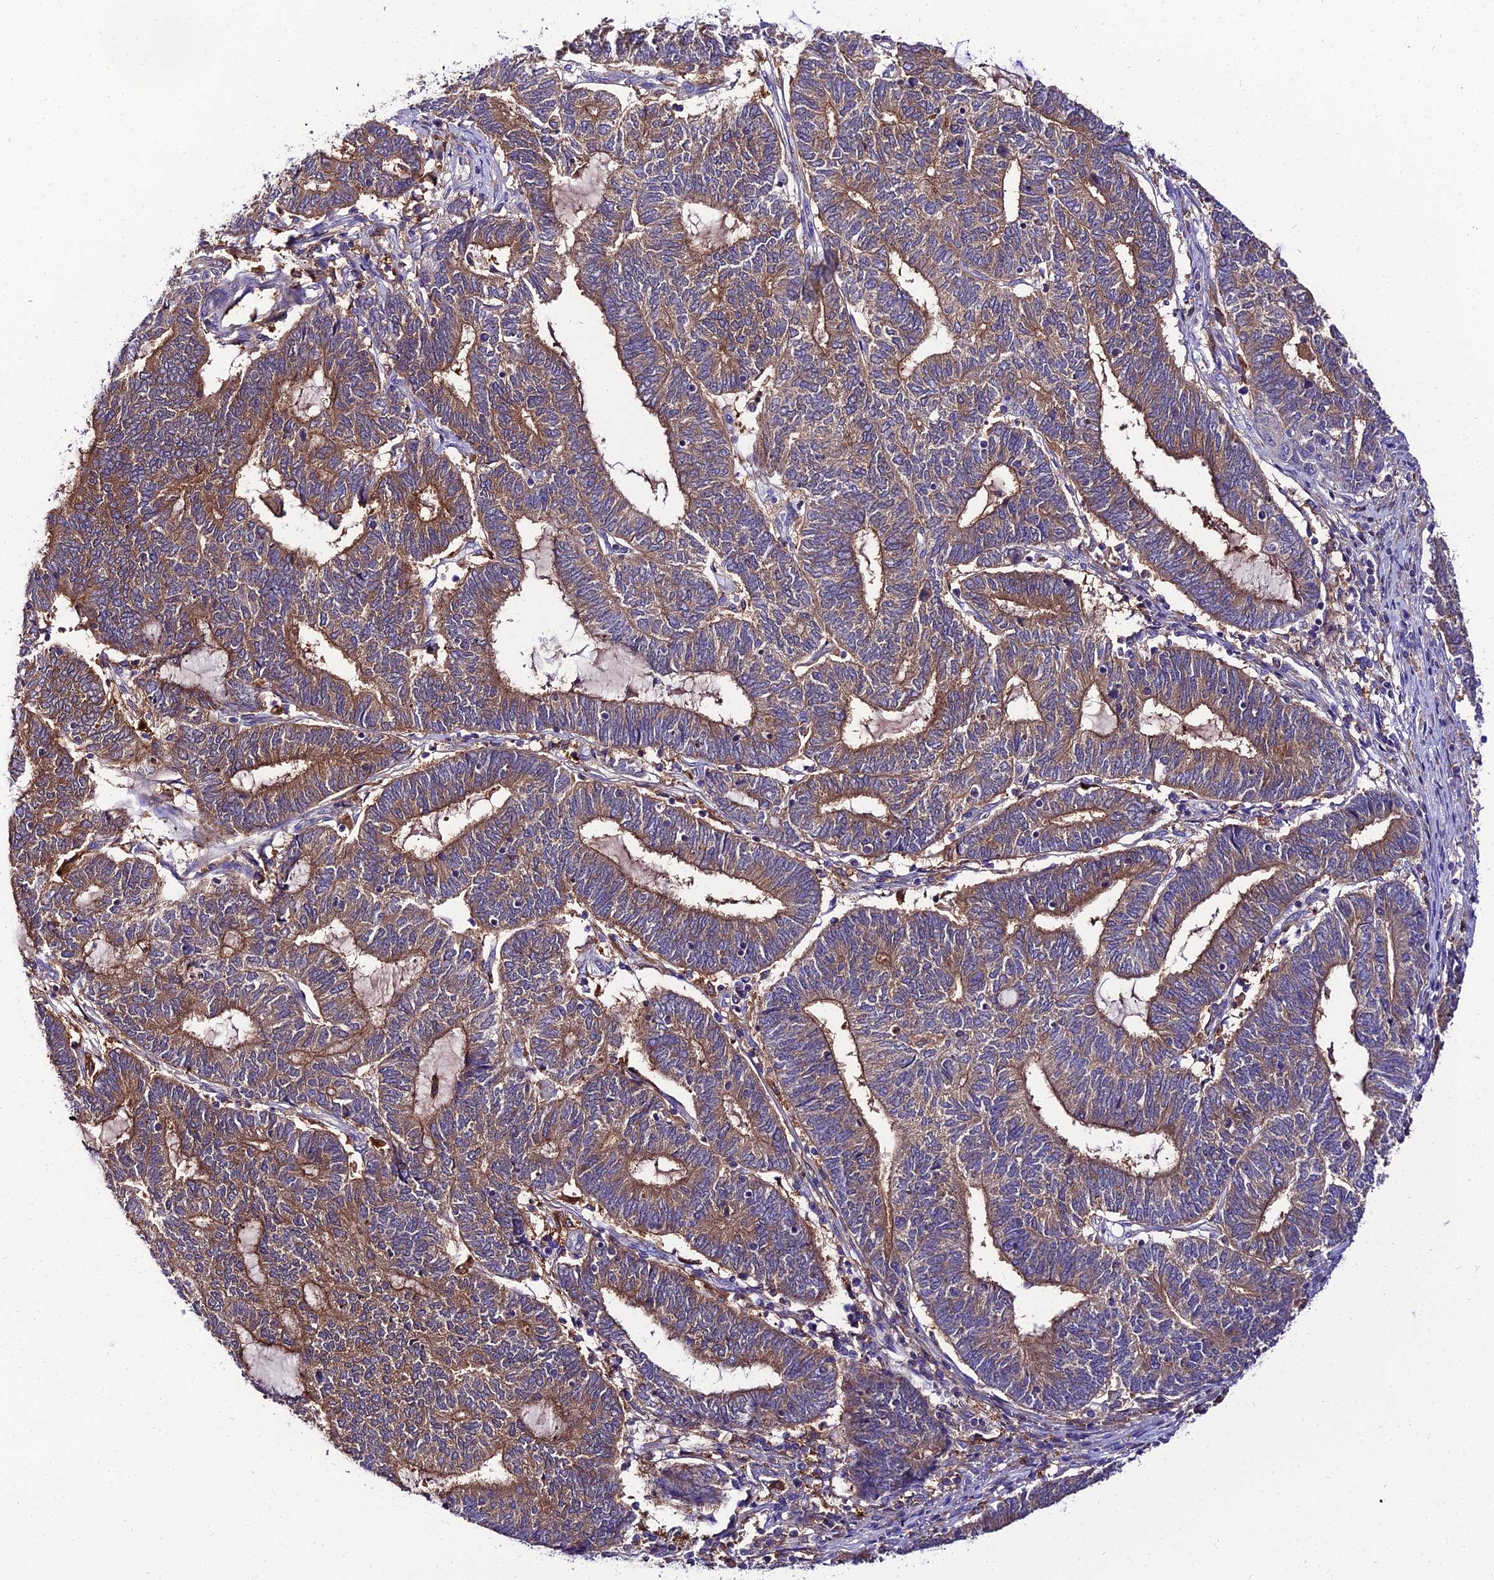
{"staining": {"intensity": "moderate", "quantity": ">75%", "location": "cytoplasmic/membranous"}, "tissue": "endometrial cancer", "cell_type": "Tumor cells", "image_type": "cancer", "snomed": [{"axis": "morphology", "description": "Adenocarcinoma, NOS"}, {"axis": "topography", "description": "Uterus"}, {"axis": "topography", "description": "Endometrium"}], "caption": "Protein expression analysis of endometrial cancer (adenocarcinoma) displays moderate cytoplasmic/membranous staining in approximately >75% of tumor cells.", "gene": "C2orf69", "patient": {"sex": "female", "age": 70}}